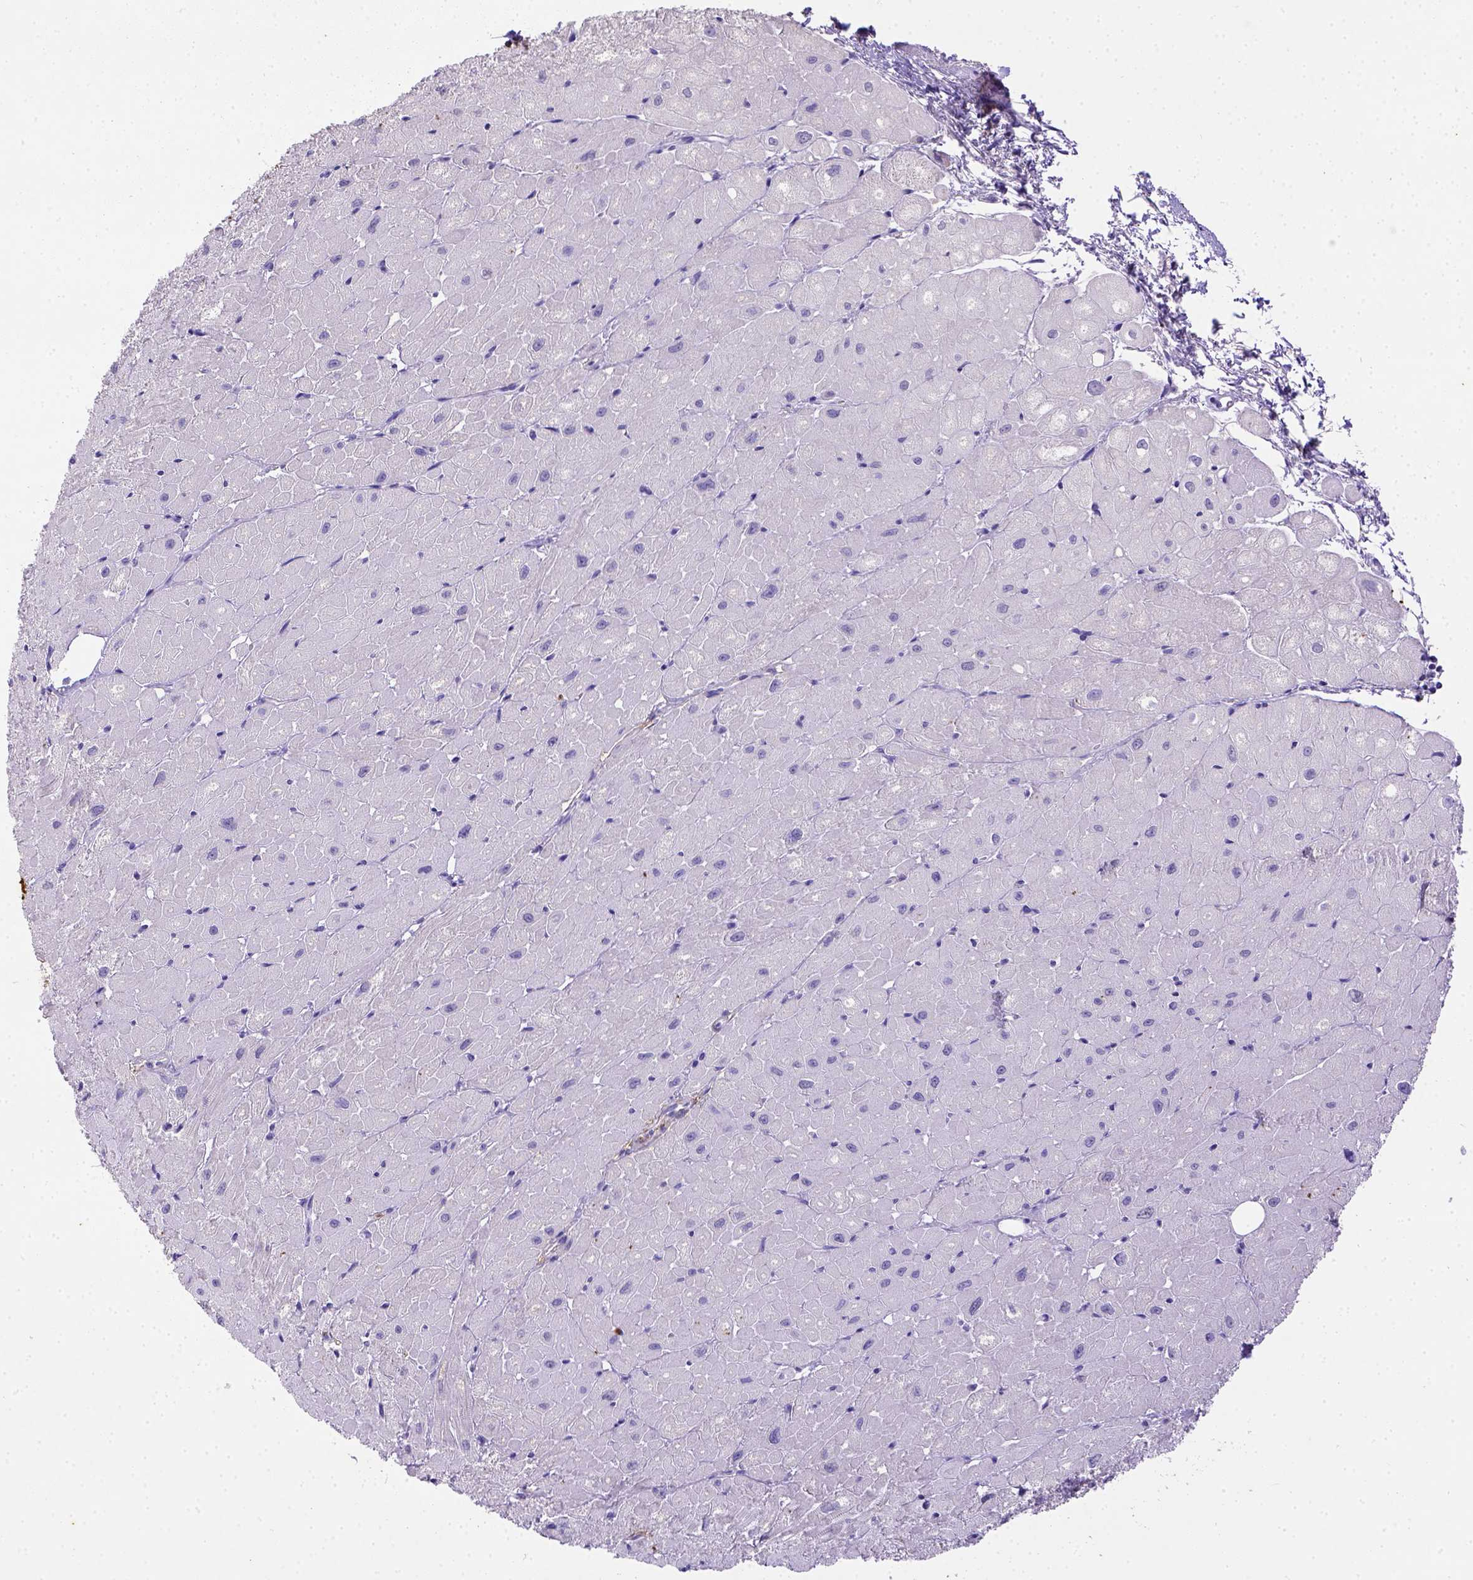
{"staining": {"intensity": "negative", "quantity": "none", "location": "none"}, "tissue": "heart muscle", "cell_type": "Cardiomyocytes", "image_type": "normal", "snomed": [{"axis": "morphology", "description": "Normal tissue, NOS"}, {"axis": "topography", "description": "Heart"}], "caption": "A high-resolution histopathology image shows immunohistochemistry (IHC) staining of unremarkable heart muscle, which demonstrates no significant staining in cardiomyocytes.", "gene": "B3GAT1", "patient": {"sex": "male", "age": 62}}